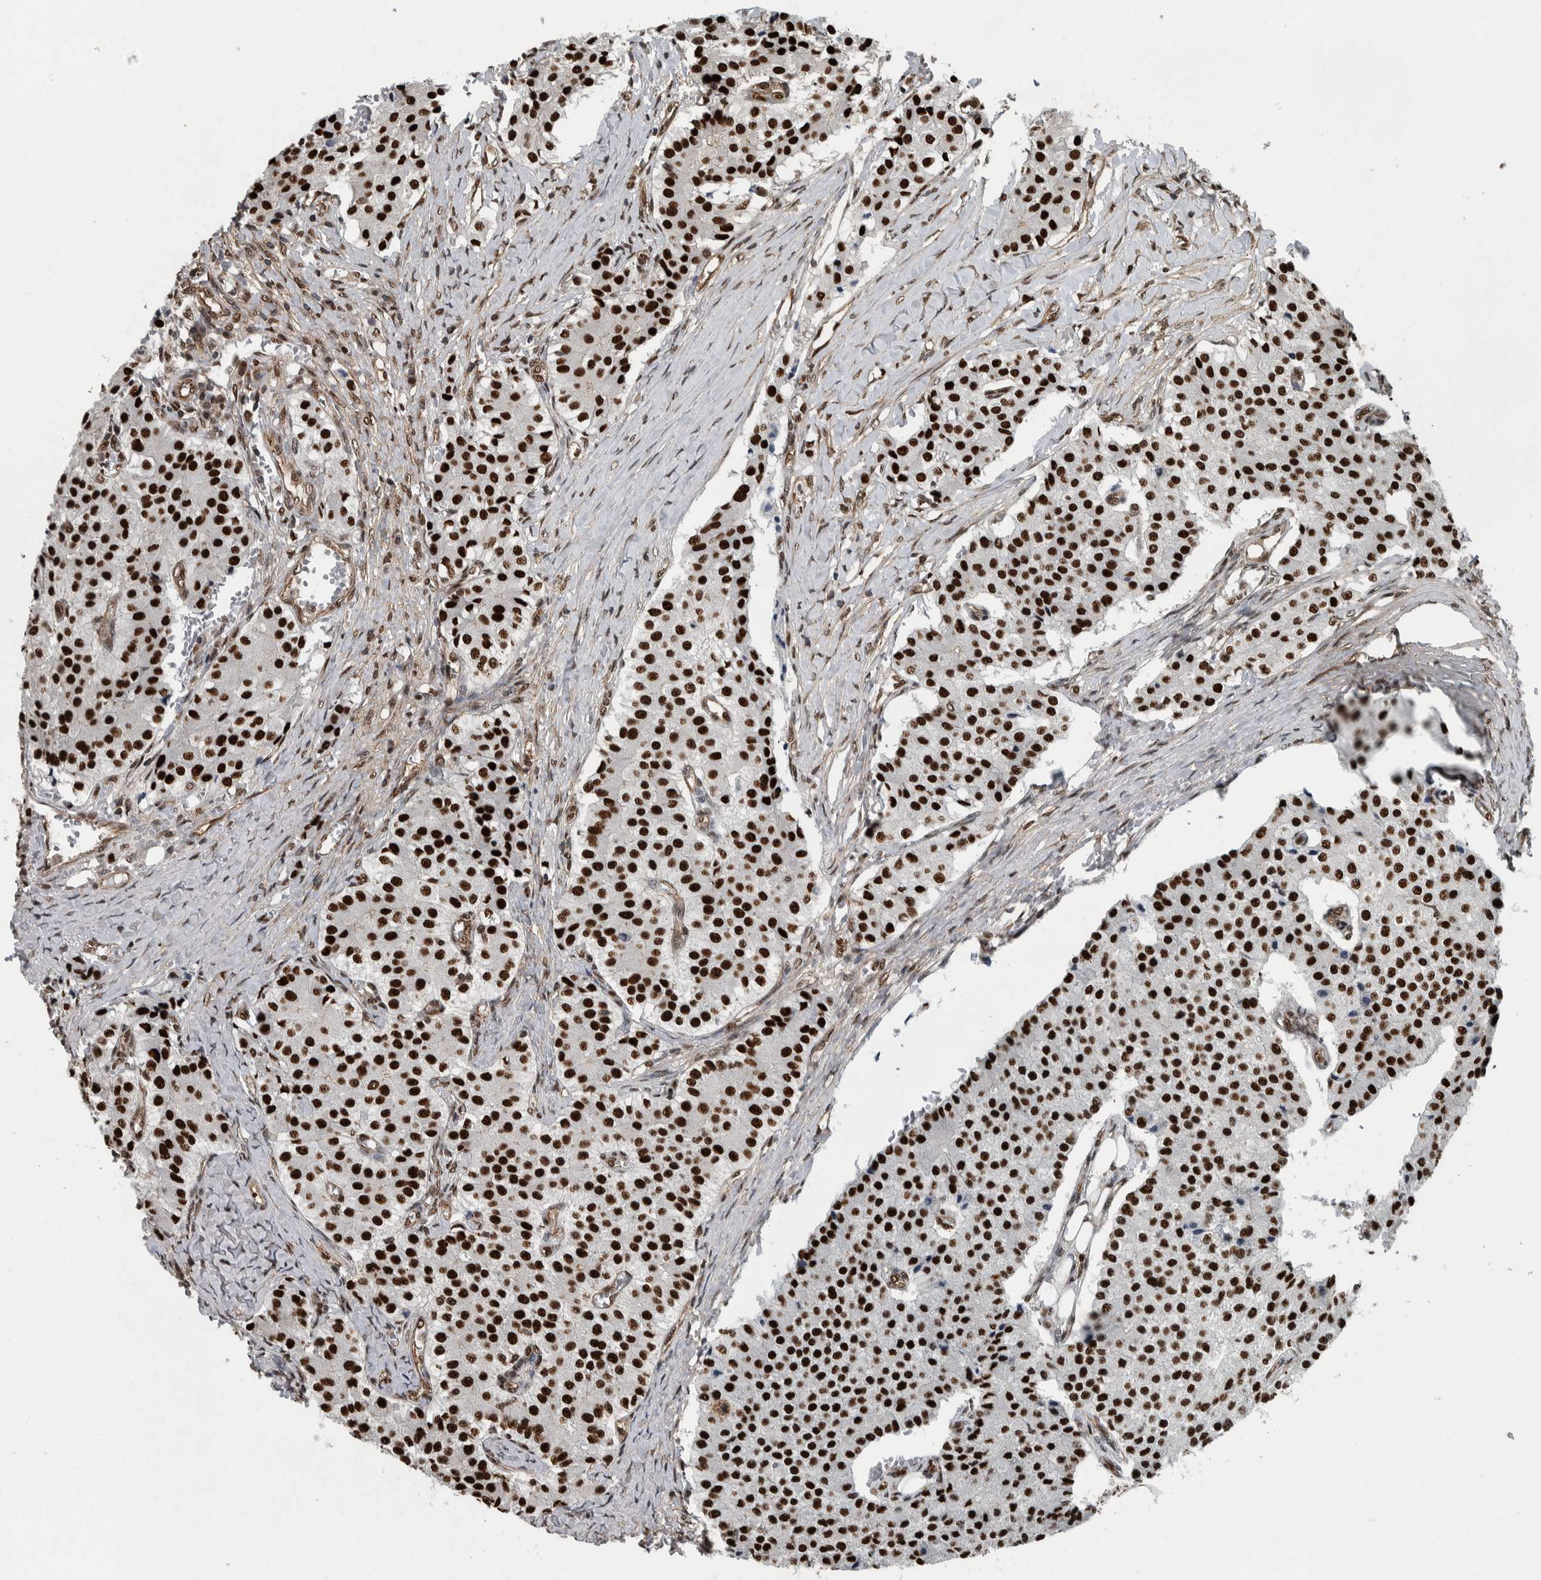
{"staining": {"intensity": "strong", "quantity": ">75%", "location": "nuclear"}, "tissue": "carcinoid", "cell_type": "Tumor cells", "image_type": "cancer", "snomed": [{"axis": "morphology", "description": "Carcinoid, malignant, NOS"}, {"axis": "topography", "description": "Colon"}], "caption": "Protein analysis of malignant carcinoid tissue shows strong nuclear expression in about >75% of tumor cells. (DAB (3,3'-diaminobenzidine) IHC, brown staining for protein, blue staining for nuclei).", "gene": "FAM135B", "patient": {"sex": "female", "age": 52}}